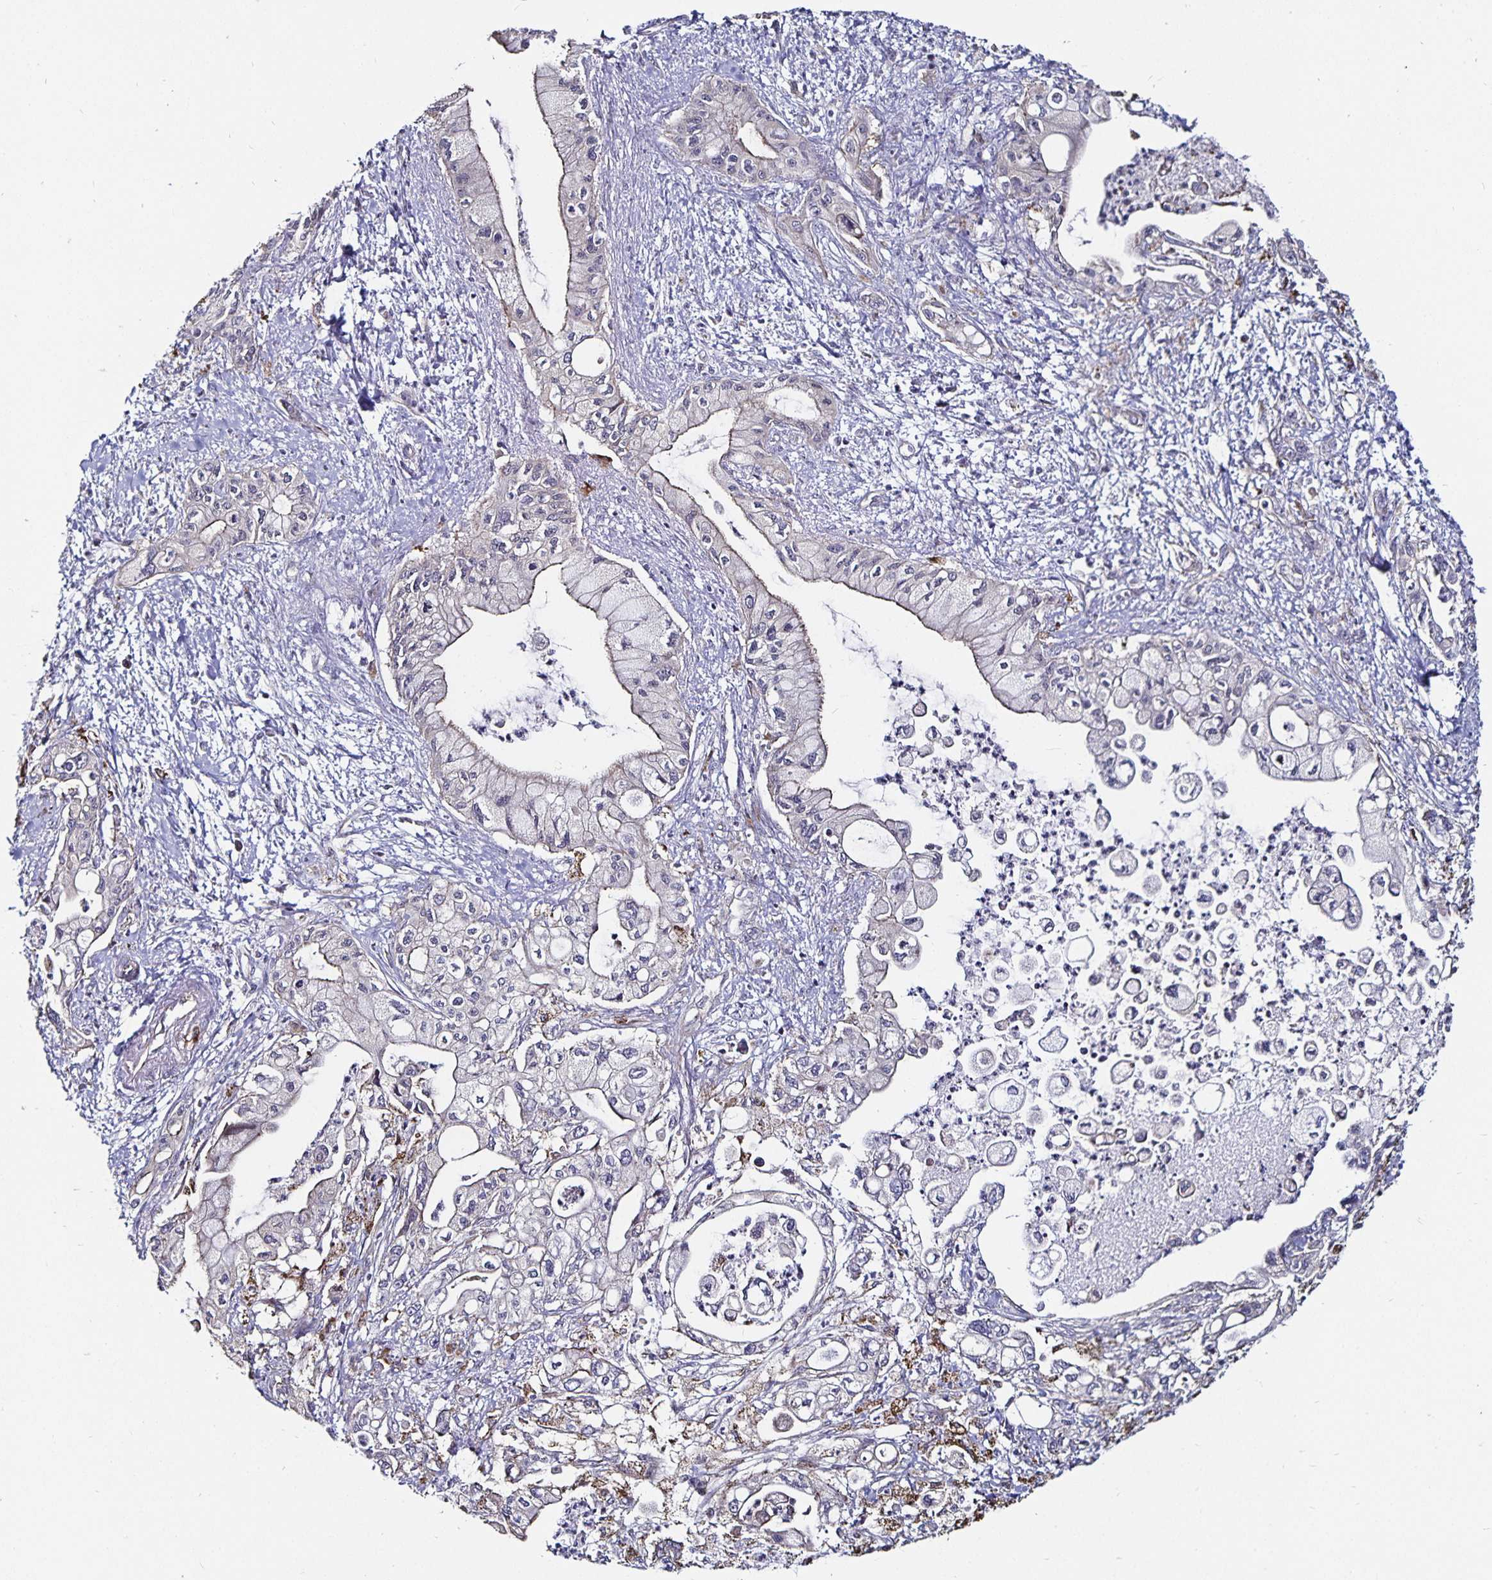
{"staining": {"intensity": "weak", "quantity": "<25%", "location": "cytoplasmic/membranous"}, "tissue": "pancreatic cancer", "cell_type": "Tumor cells", "image_type": "cancer", "snomed": [{"axis": "morphology", "description": "Adenocarcinoma, NOS"}, {"axis": "topography", "description": "Pancreas"}], "caption": "Adenocarcinoma (pancreatic) was stained to show a protein in brown. There is no significant positivity in tumor cells. (DAB IHC, high magnification).", "gene": "CYP27A1", "patient": {"sex": "male", "age": 61}}